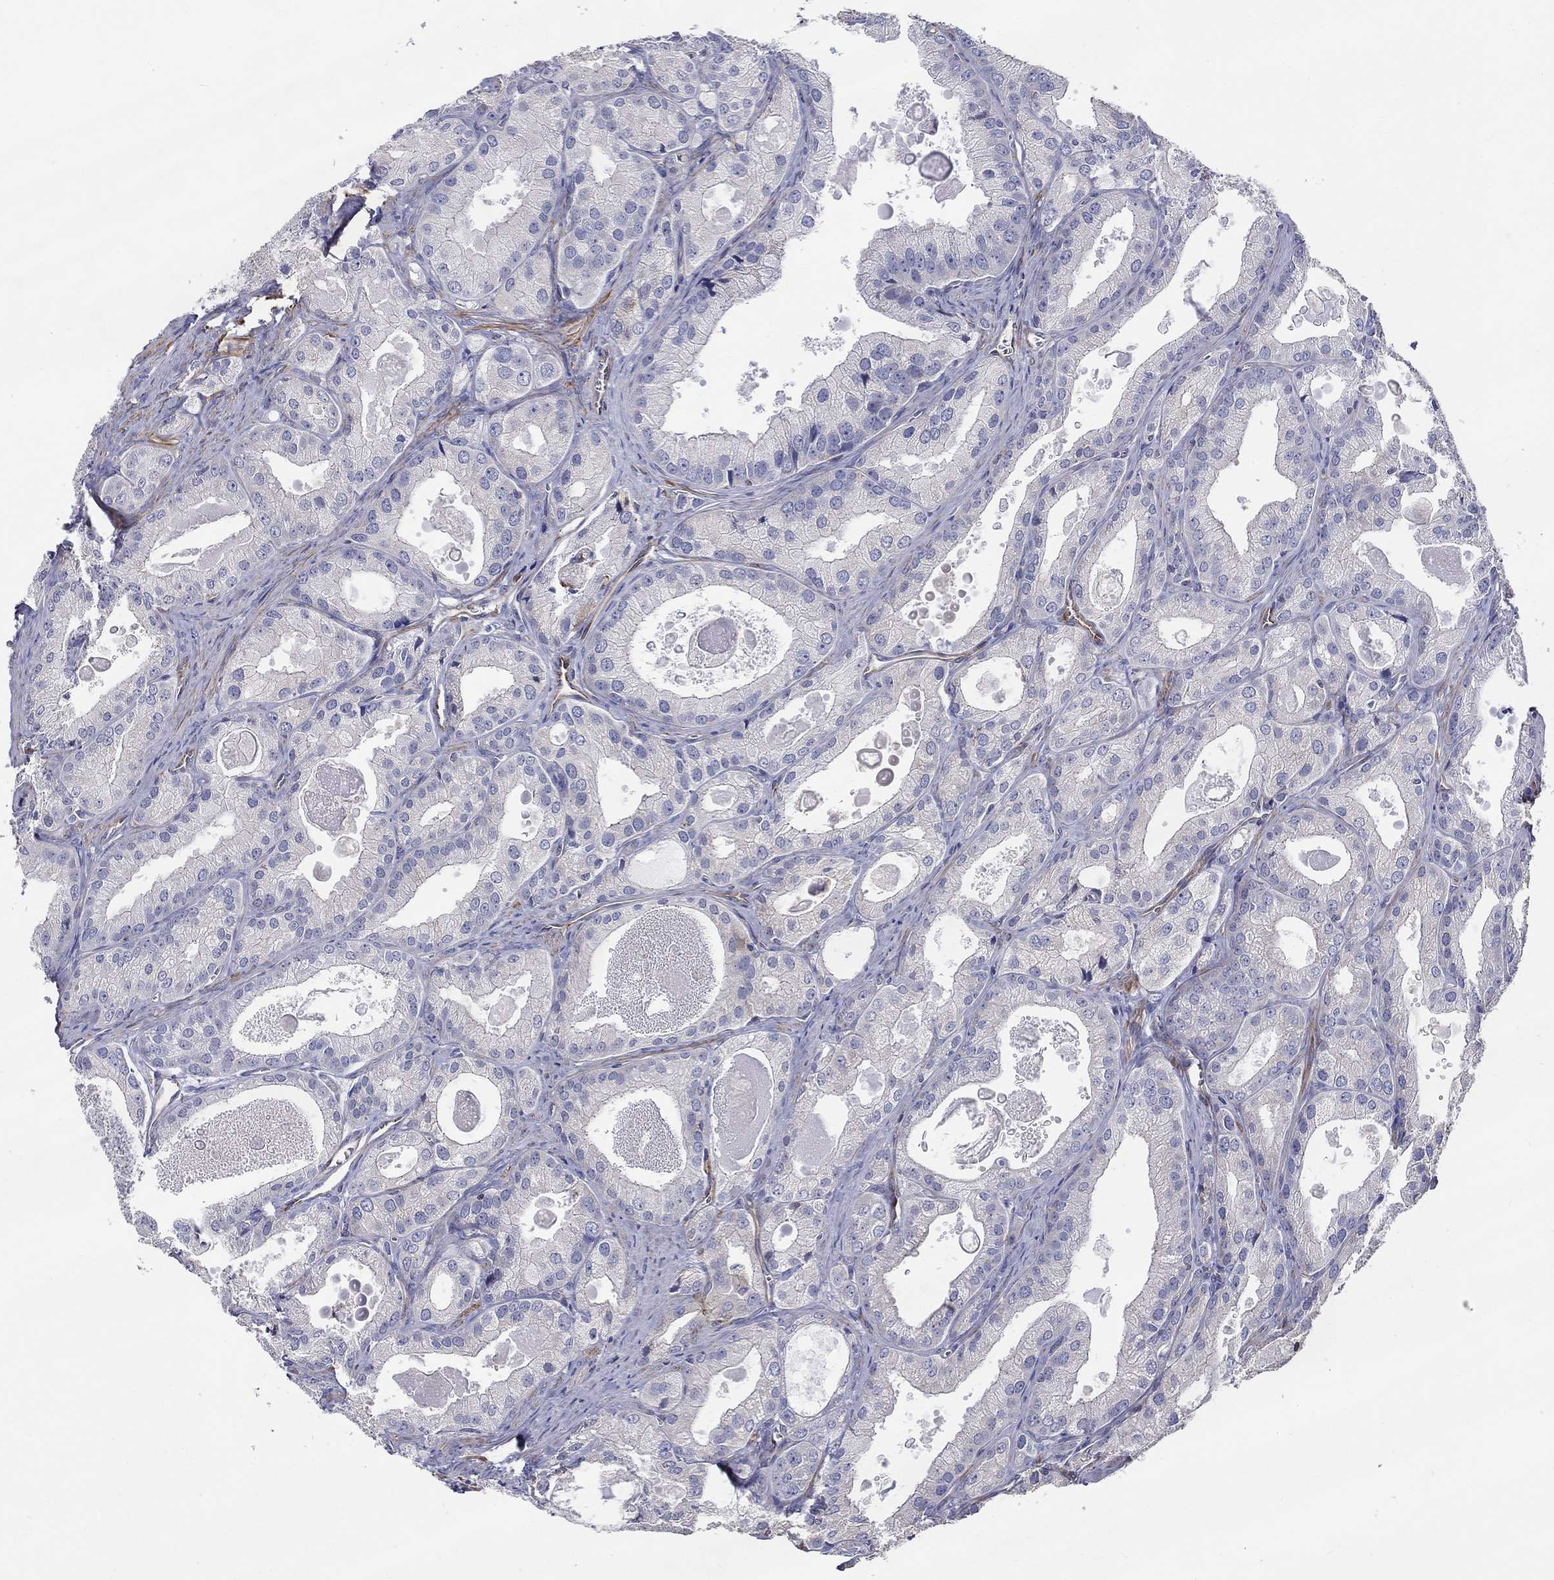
{"staining": {"intensity": "negative", "quantity": "none", "location": "none"}, "tissue": "prostate cancer", "cell_type": "Tumor cells", "image_type": "cancer", "snomed": [{"axis": "morphology", "description": "Adenocarcinoma, NOS"}, {"axis": "morphology", "description": "Adenocarcinoma, High grade"}, {"axis": "topography", "description": "Prostate"}], "caption": "Micrograph shows no protein expression in tumor cells of prostate adenocarcinoma (high-grade) tissue. (Immunohistochemistry (ihc), brightfield microscopy, high magnification).", "gene": "NPHP1", "patient": {"sex": "male", "age": 70}}